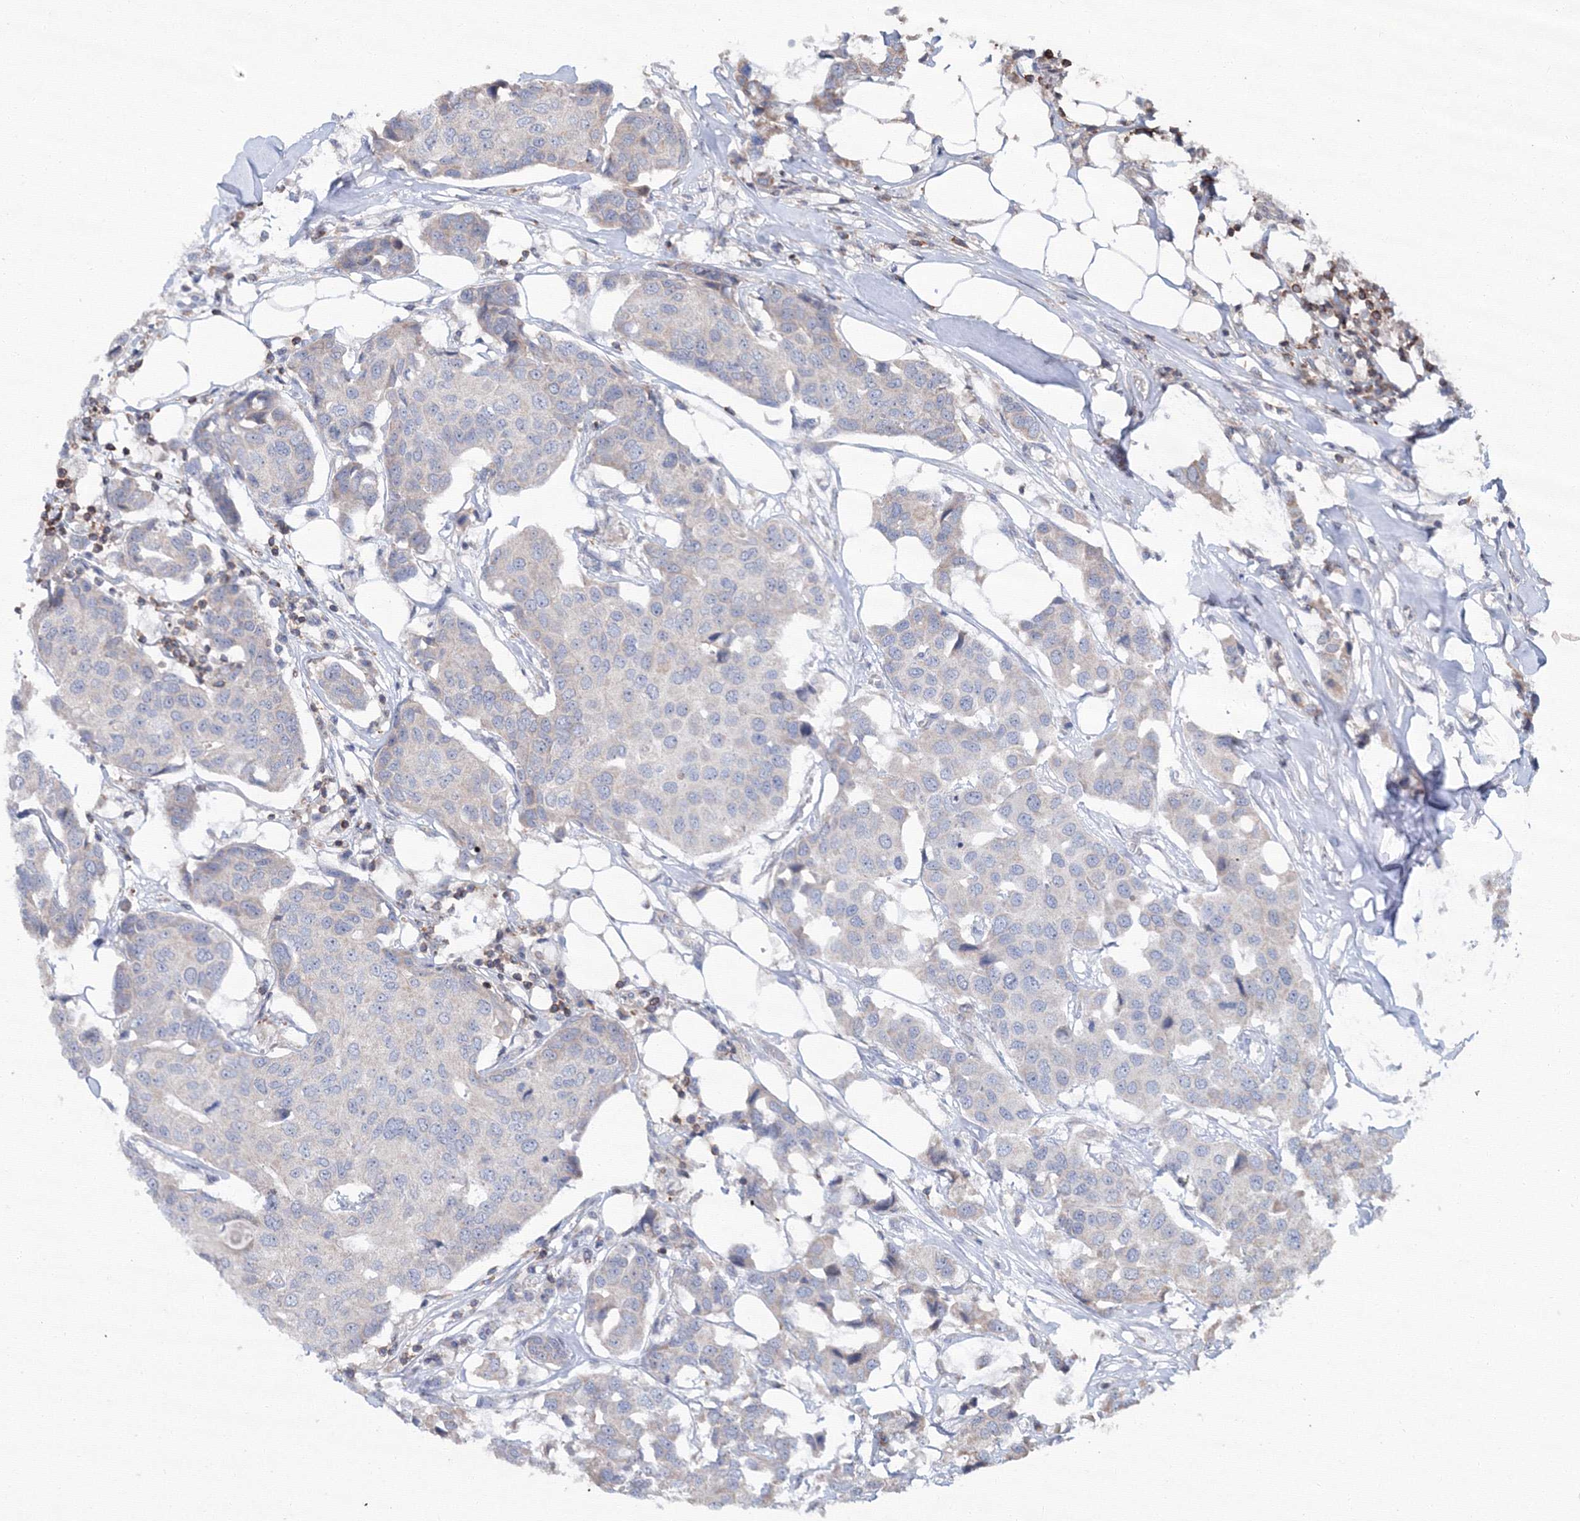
{"staining": {"intensity": "weak", "quantity": "<25%", "location": "cytoplasmic/membranous"}, "tissue": "breast cancer", "cell_type": "Tumor cells", "image_type": "cancer", "snomed": [{"axis": "morphology", "description": "Duct carcinoma"}, {"axis": "topography", "description": "Breast"}], "caption": "This histopathology image is of breast invasive ductal carcinoma stained with IHC to label a protein in brown with the nuclei are counter-stained blue. There is no expression in tumor cells.", "gene": "MKRN2", "patient": {"sex": "female", "age": 80}}